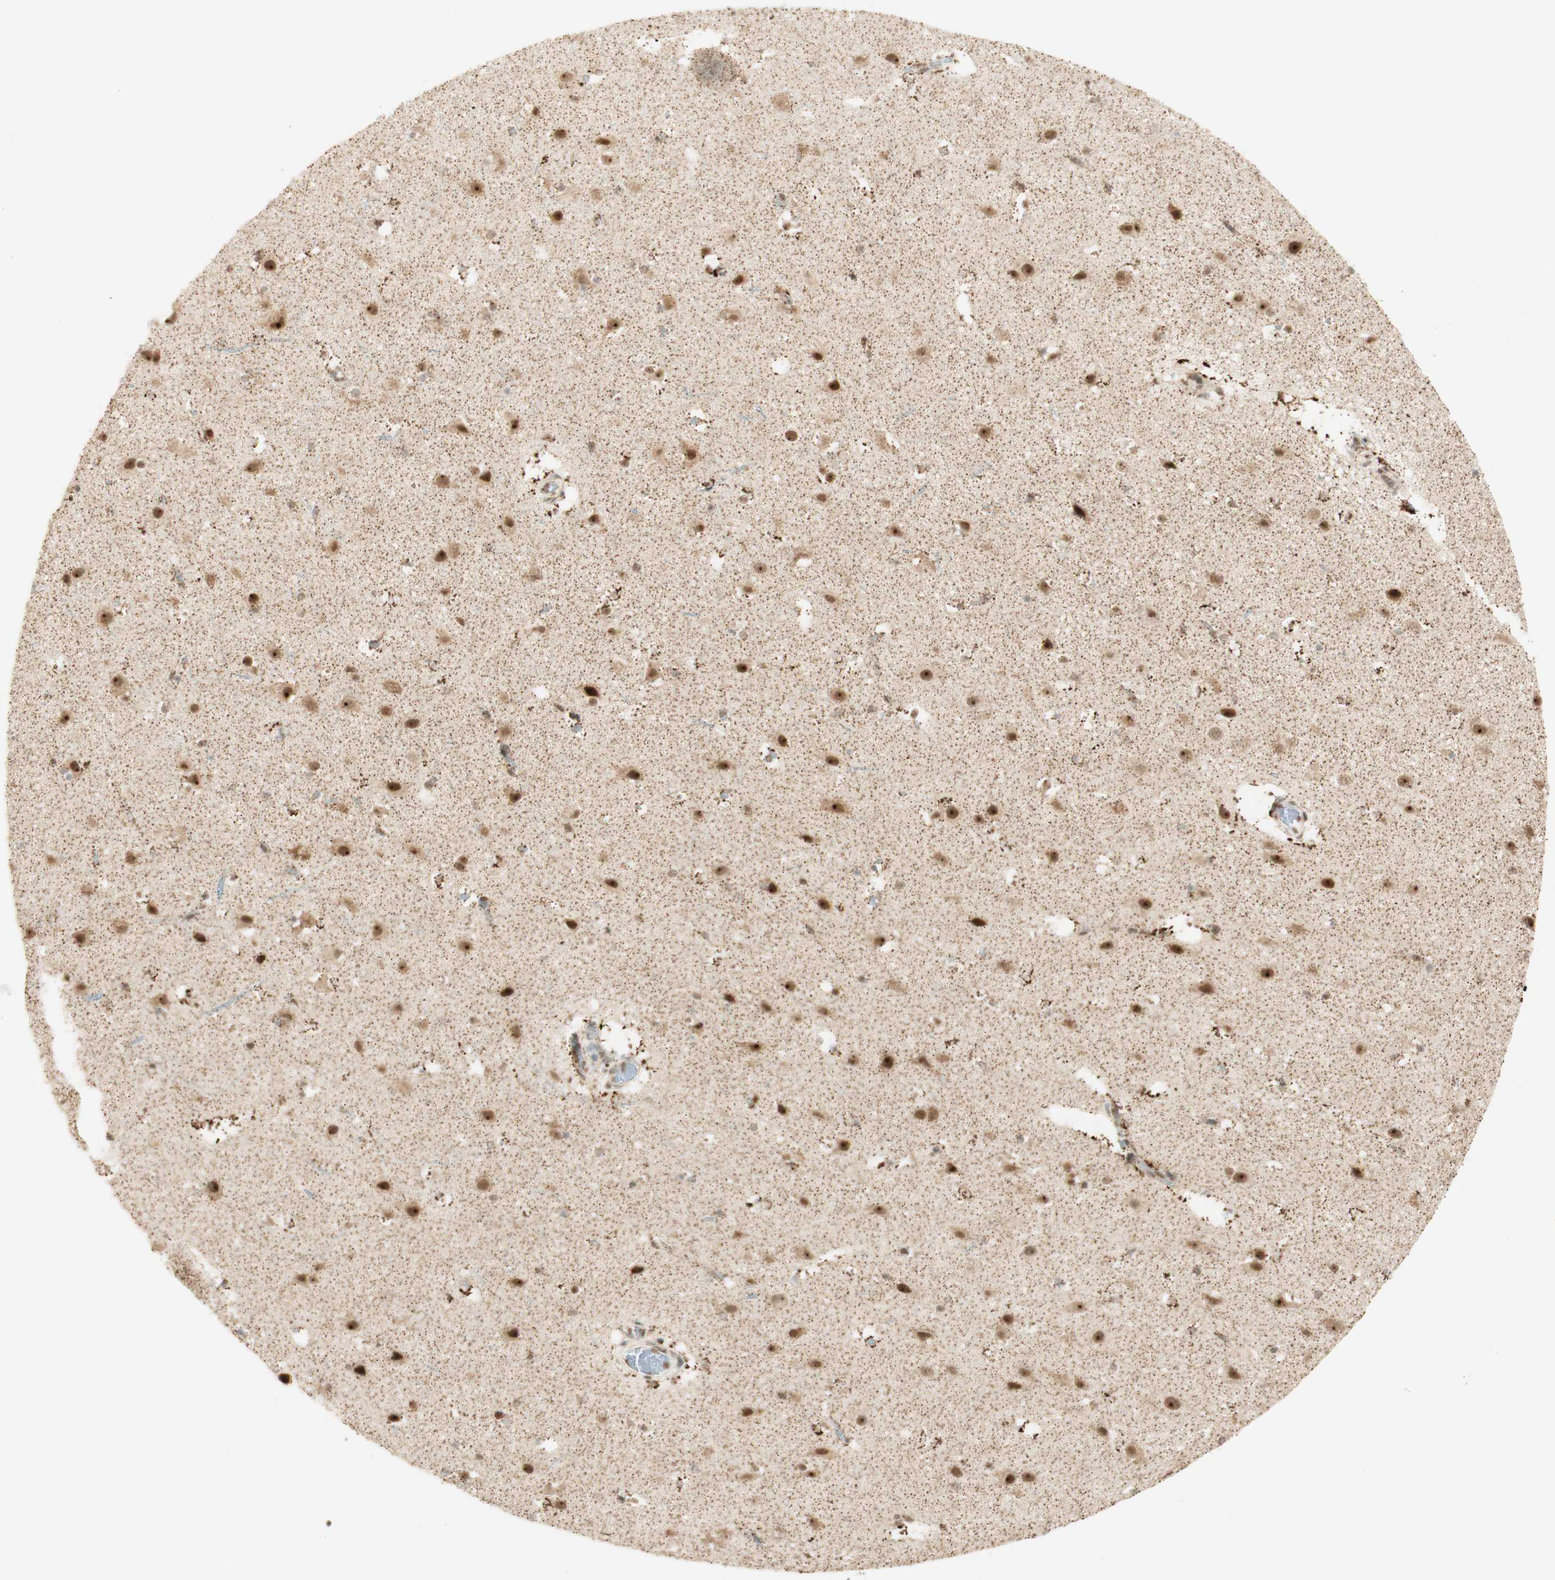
{"staining": {"intensity": "moderate", "quantity": ">75%", "location": "nuclear"}, "tissue": "cerebral cortex", "cell_type": "Endothelial cells", "image_type": "normal", "snomed": [{"axis": "morphology", "description": "Normal tissue, NOS"}, {"axis": "topography", "description": "Cerebral cortex"}], "caption": "Immunohistochemistry (DAB) staining of benign human cerebral cortex reveals moderate nuclear protein staining in about >75% of endothelial cells. (DAB (3,3'-diaminobenzidine) IHC, brown staining for protein, blue staining for nuclei).", "gene": "ZNF782", "patient": {"sex": "male", "age": 45}}